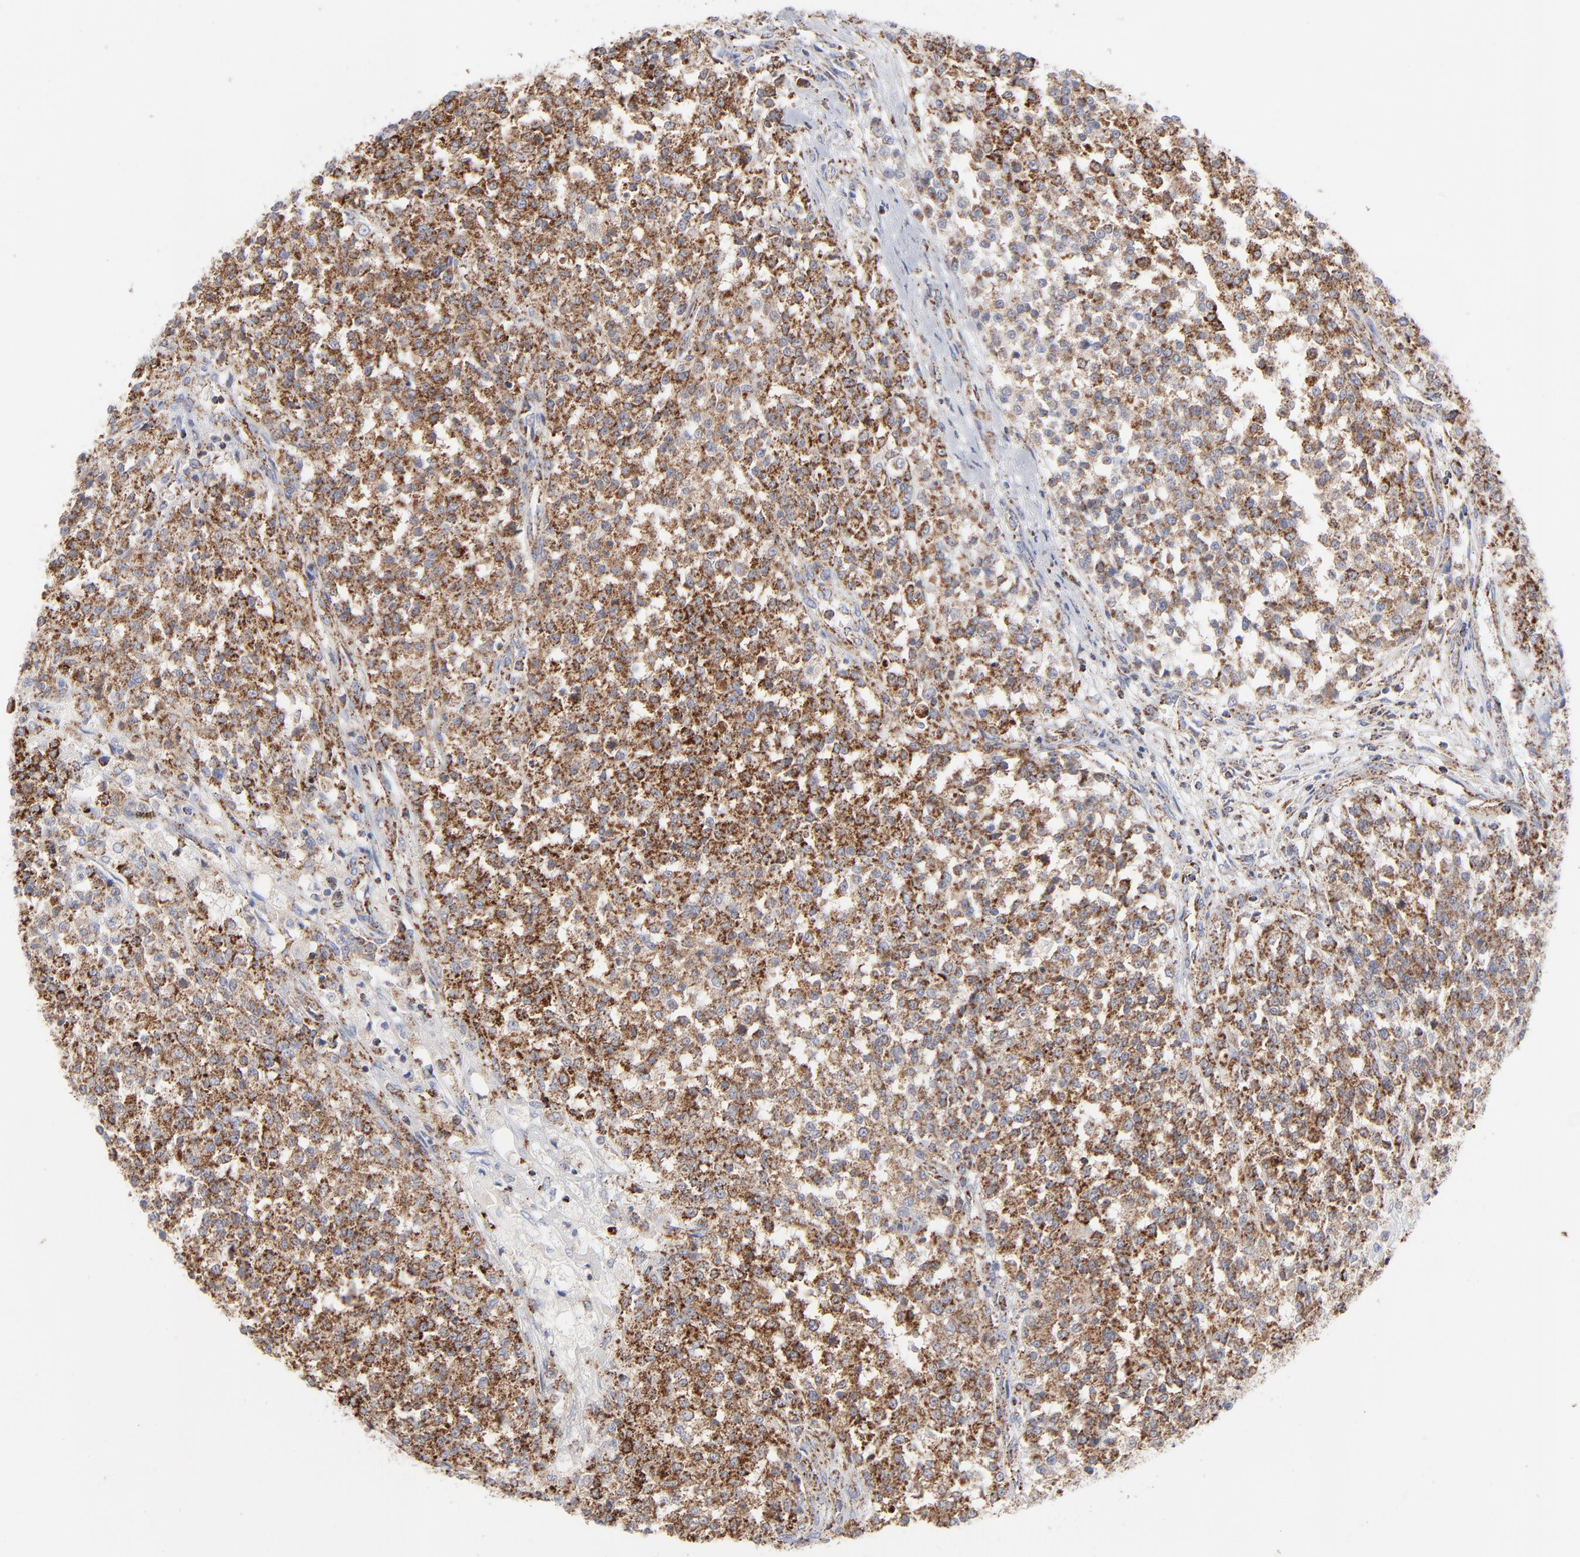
{"staining": {"intensity": "strong", "quantity": ">75%", "location": "cytoplasmic/membranous"}, "tissue": "testis cancer", "cell_type": "Tumor cells", "image_type": "cancer", "snomed": [{"axis": "morphology", "description": "Seminoma, NOS"}, {"axis": "topography", "description": "Testis"}], "caption": "Protein staining of seminoma (testis) tissue displays strong cytoplasmic/membranous expression in about >75% of tumor cells. The staining is performed using DAB brown chromogen to label protein expression. The nuclei are counter-stained blue using hematoxylin.", "gene": "ASB3", "patient": {"sex": "male", "age": 59}}